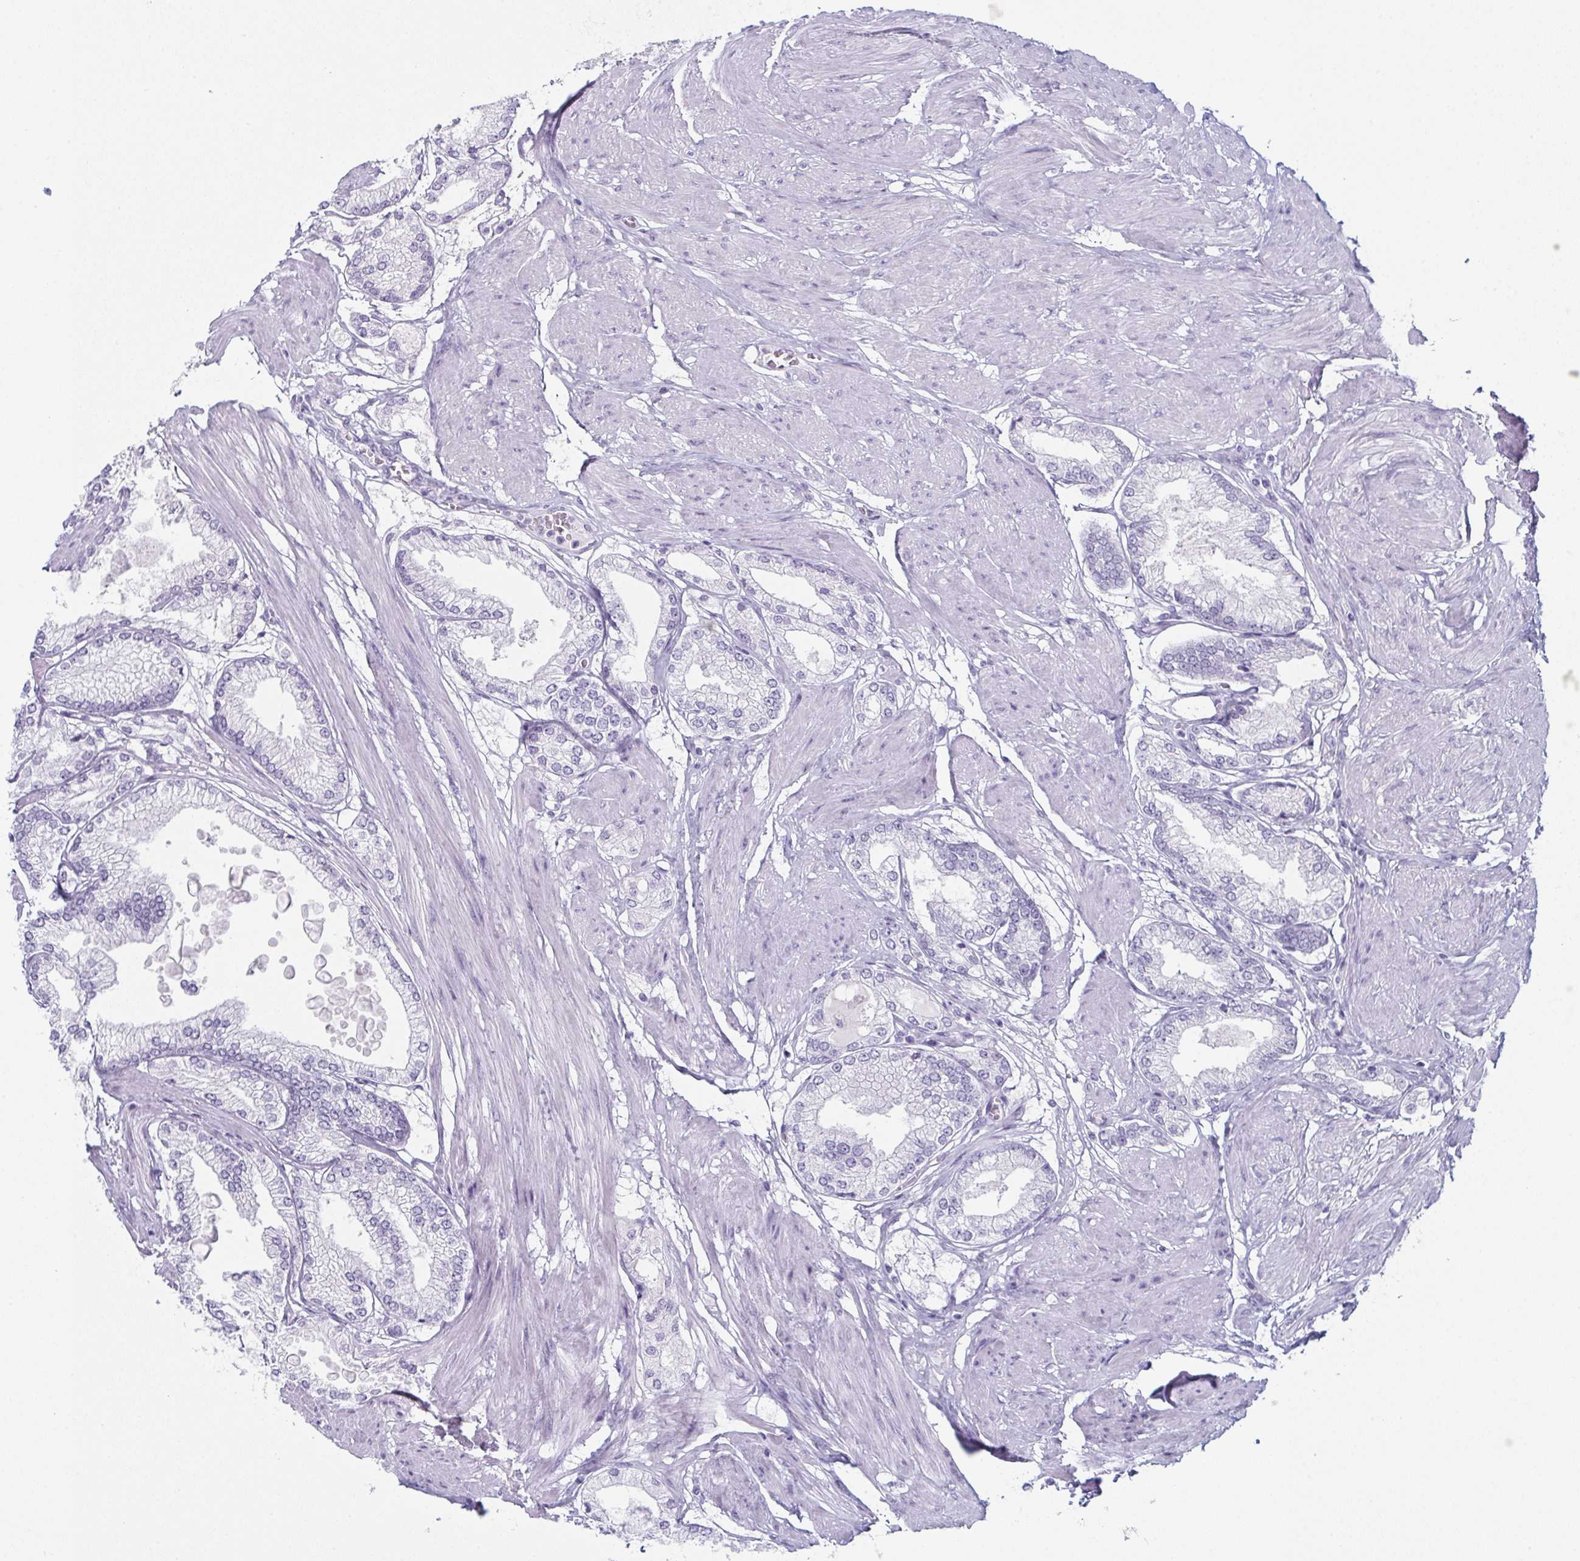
{"staining": {"intensity": "negative", "quantity": "none", "location": "none"}, "tissue": "prostate cancer", "cell_type": "Tumor cells", "image_type": "cancer", "snomed": [{"axis": "morphology", "description": "Adenocarcinoma, High grade"}, {"axis": "topography", "description": "Prostate"}], "caption": "Tumor cells are negative for brown protein staining in adenocarcinoma (high-grade) (prostate).", "gene": "ENKUR", "patient": {"sex": "male", "age": 68}}